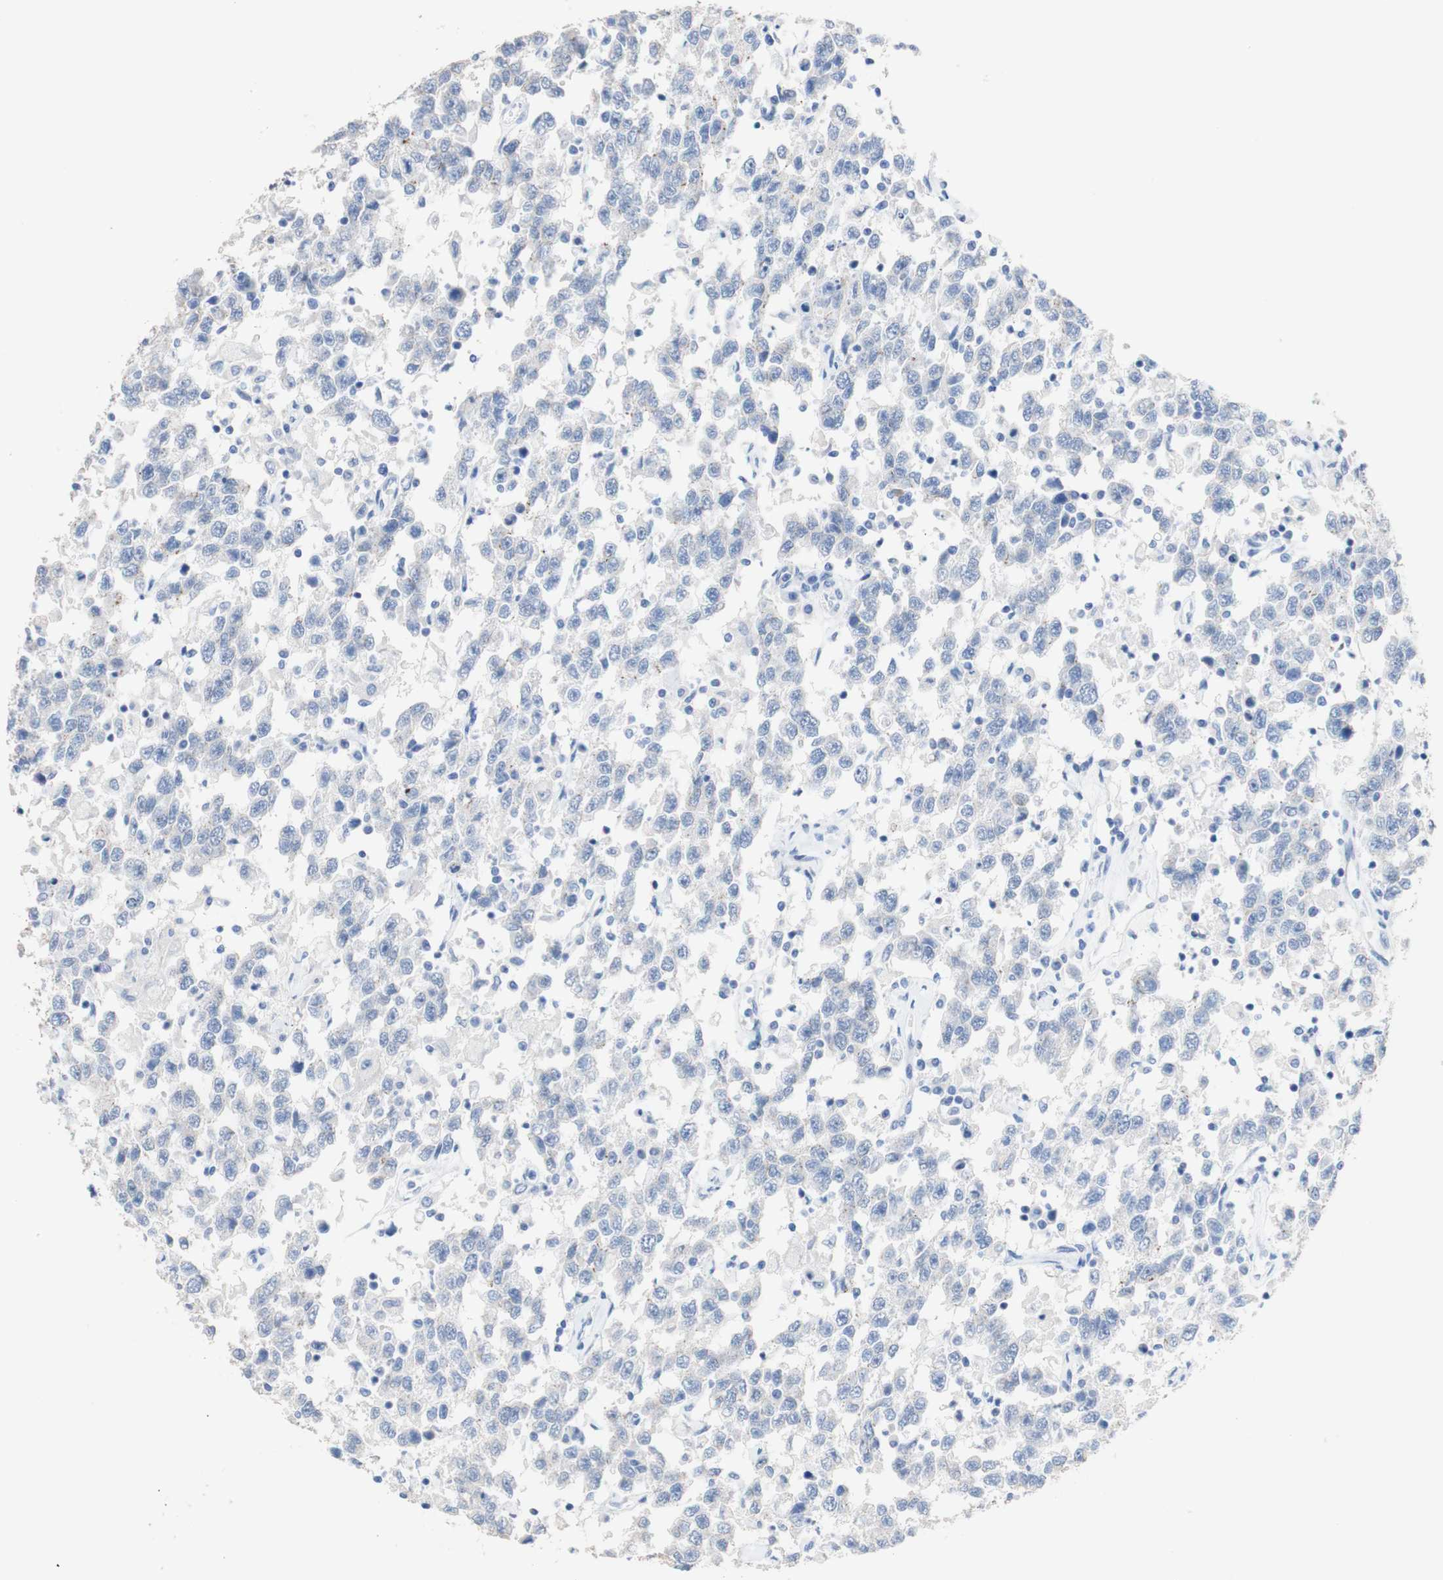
{"staining": {"intensity": "negative", "quantity": "none", "location": "none"}, "tissue": "testis cancer", "cell_type": "Tumor cells", "image_type": "cancer", "snomed": [{"axis": "morphology", "description": "Seminoma, NOS"}, {"axis": "topography", "description": "Testis"}], "caption": "High magnification brightfield microscopy of seminoma (testis) stained with DAB (brown) and counterstained with hematoxylin (blue): tumor cells show no significant positivity.", "gene": "DSC2", "patient": {"sex": "male", "age": 41}}